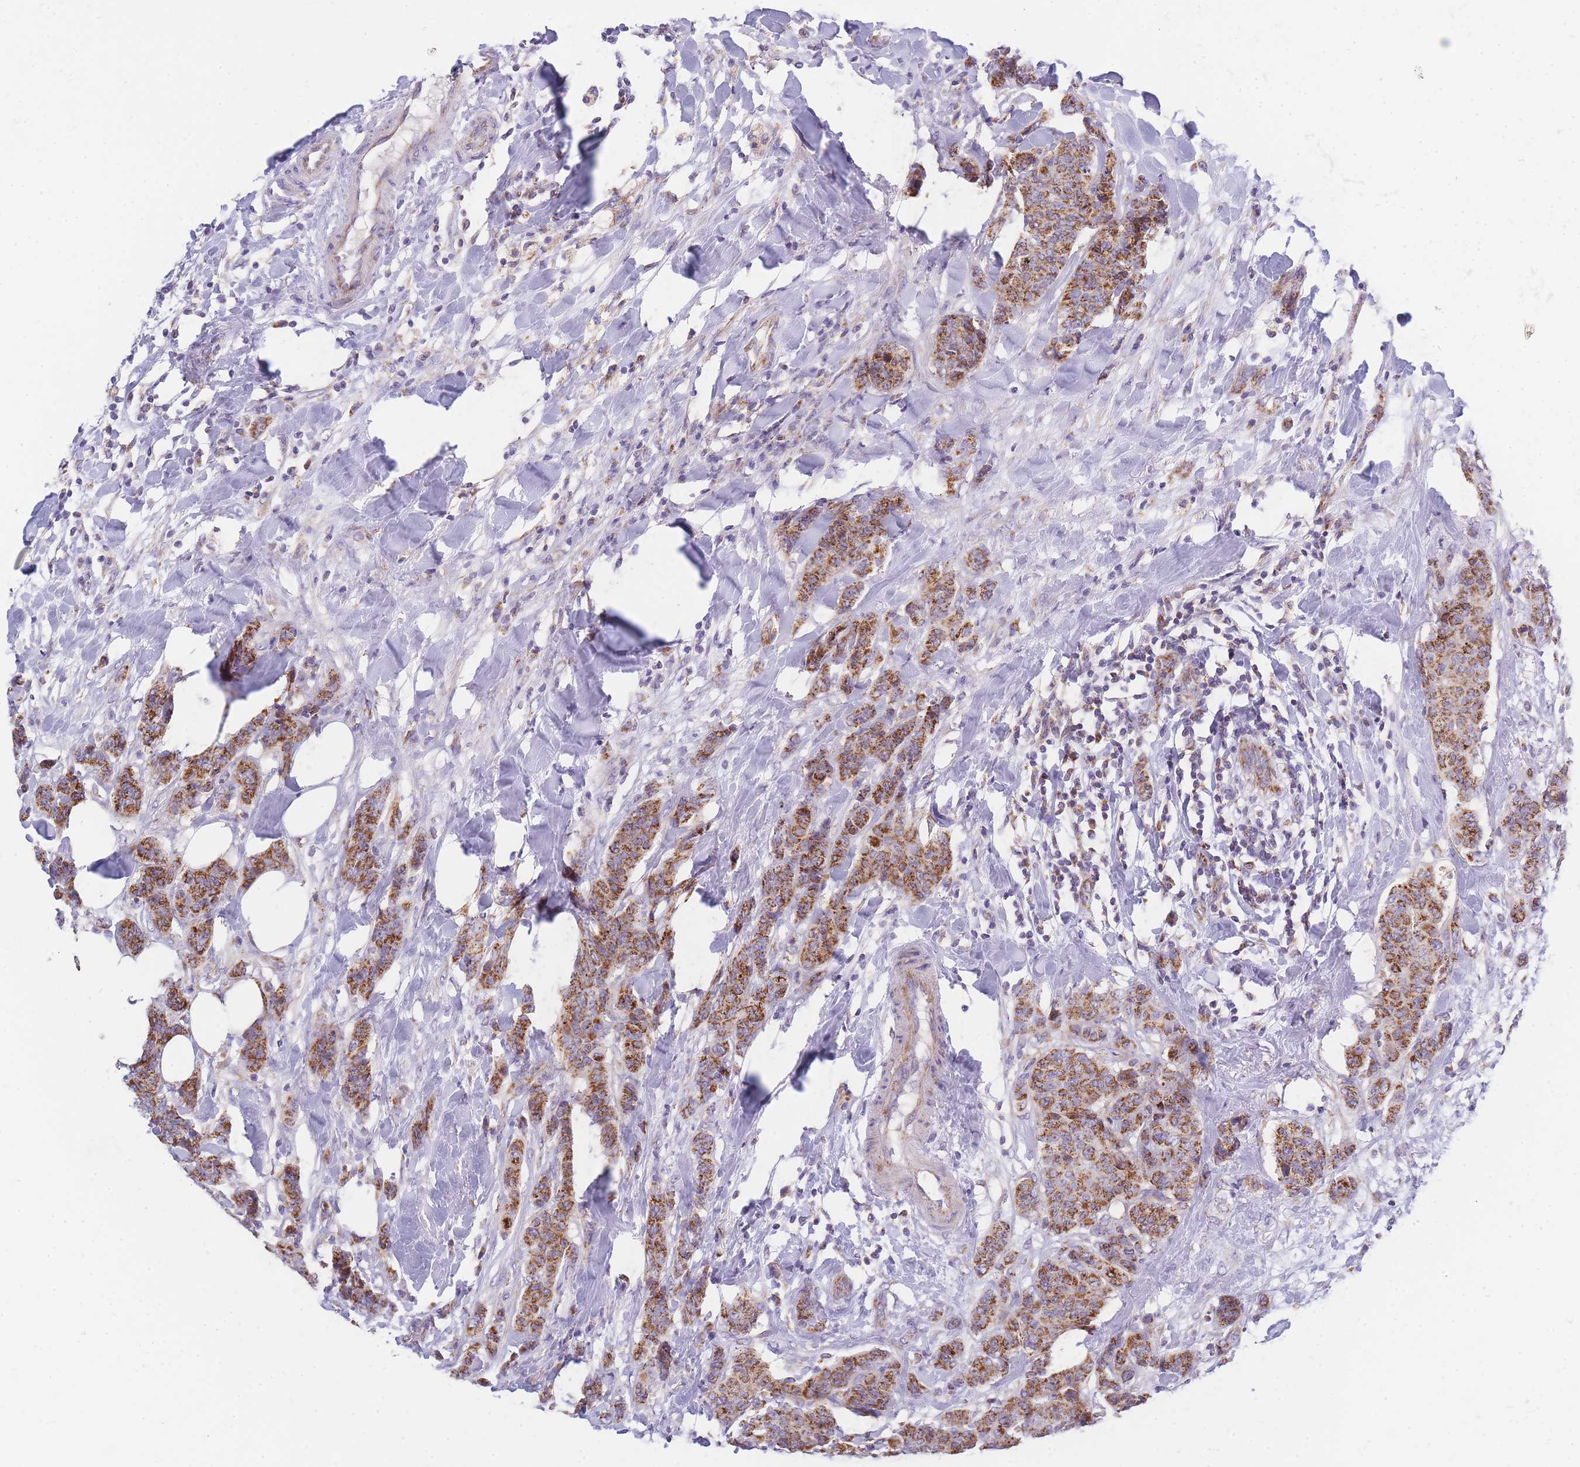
{"staining": {"intensity": "strong", "quantity": ">75%", "location": "cytoplasmic/membranous"}, "tissue": "breast cancer", "cell_type": "Tumor cells", "image_type": "cancer", "snomed": [{"axis": "morphology", "description": "Duct carcinoma"}, {"axis": "topography", "description": "Breast"}], "caption": "Immunohistochemistry micrograph of breast cancer stained for a protein (brown), which exhibits high levels of strong cytoplasmic/membranous expression in approximately >75% of tumor cells.", "gene": "MRPS11", "patient": {"sex": "female", "age": 40}}